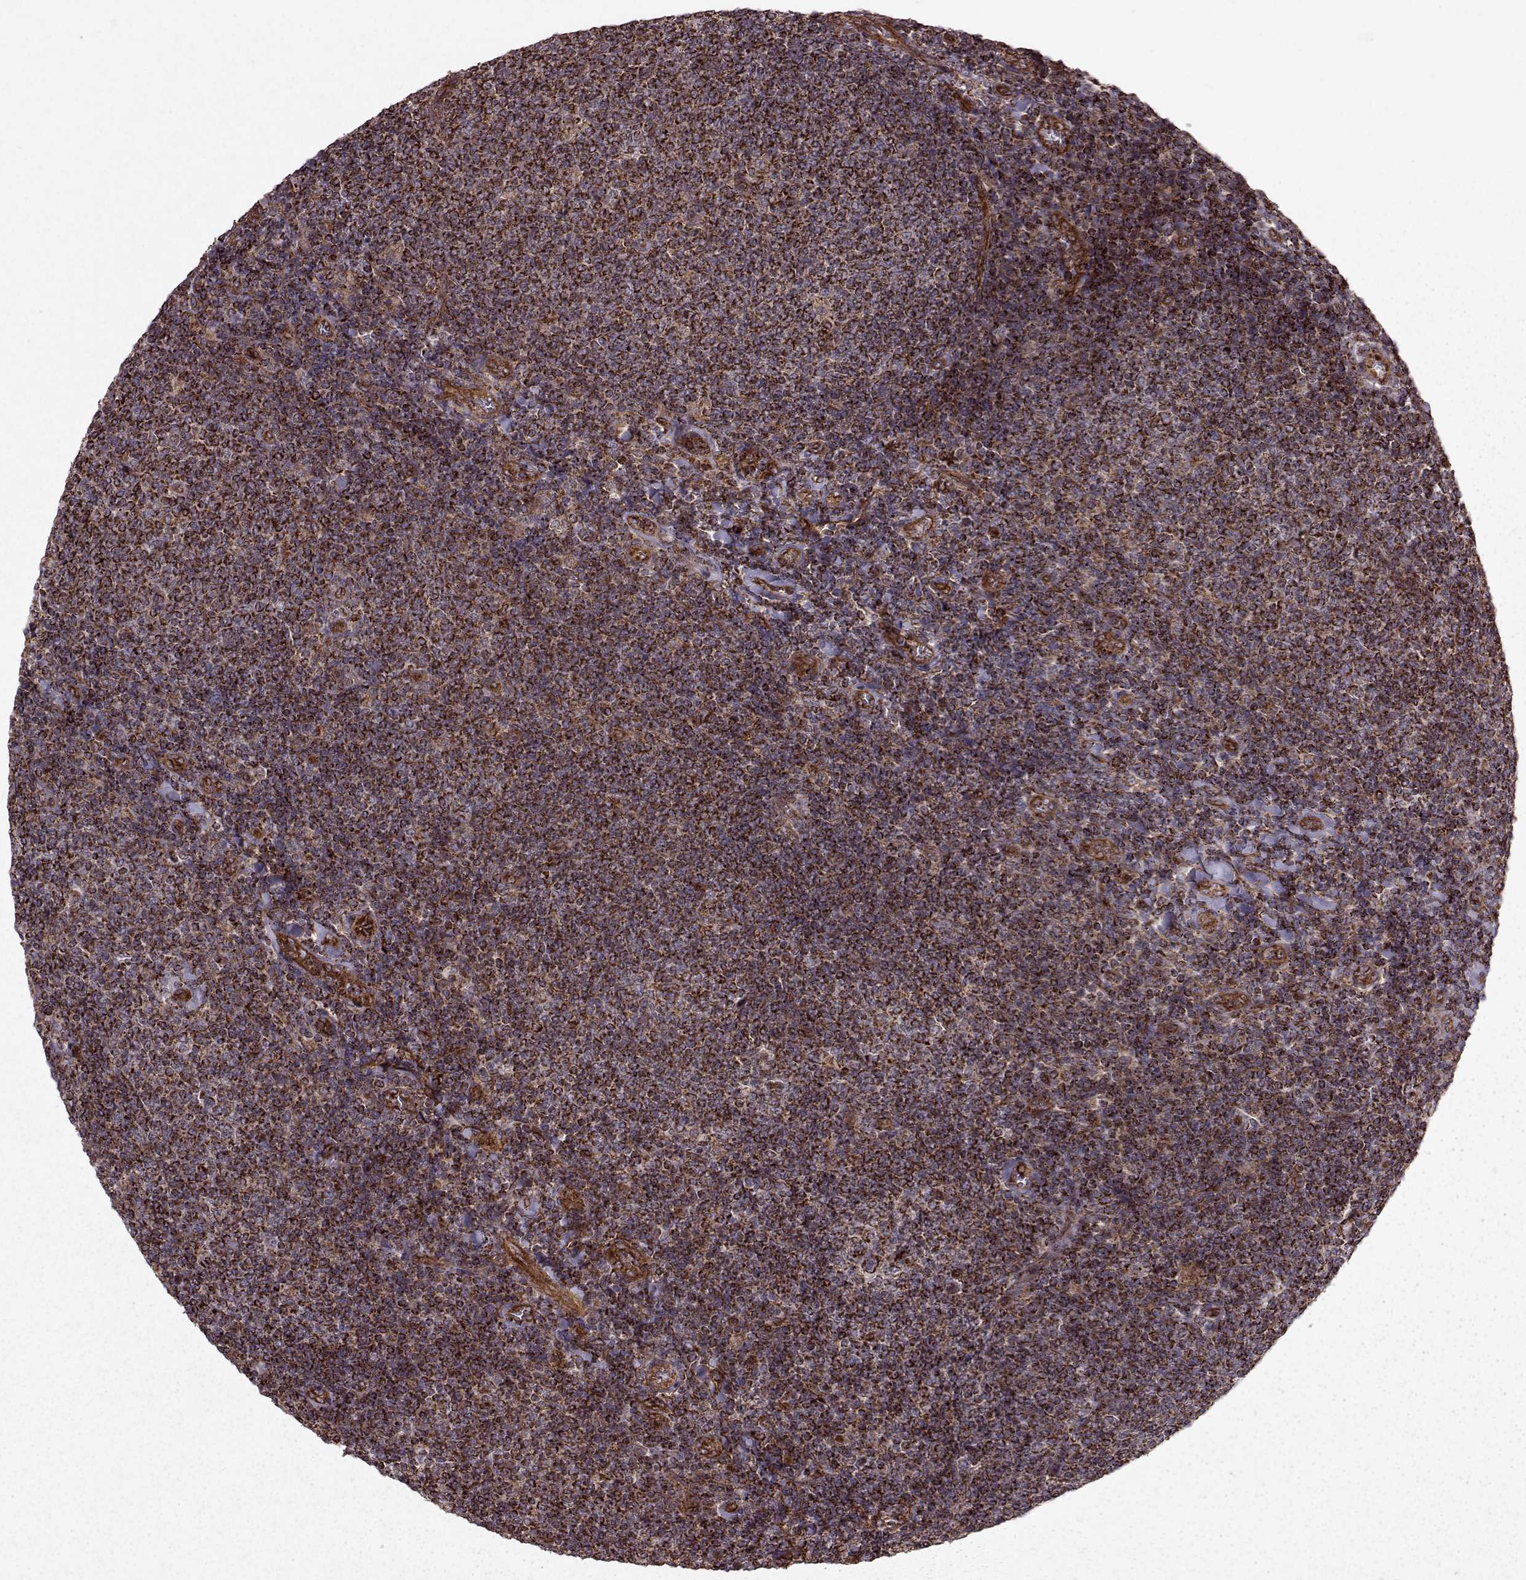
{"staining": {"intensity": "moderate", "quantity": ">75%", "location": "cytoplasmic/membranous"}, "tissue": "lymphoma", "cell_type": "Tumor cells", "image_type": "cancer", "snomed": [{"axis": "morphology", "description": "Malignant lymphoma, non-Hodgkin's type, Low grade"}, {"axis": "topography", "description": "Lymph node"}], "caption": "Malignant lymphoma, non-Hodgkin's type (low-grade) tissue demonstrates moderate cytoplasmic/membranous positivity in about >75% of tumor cells (Stains: DAB in brown, nuclei in blue, Microscopy: brightfield microscopy at high magnification).", "gene": "FXN", "patient": {"sex": "male", "age": 52}}